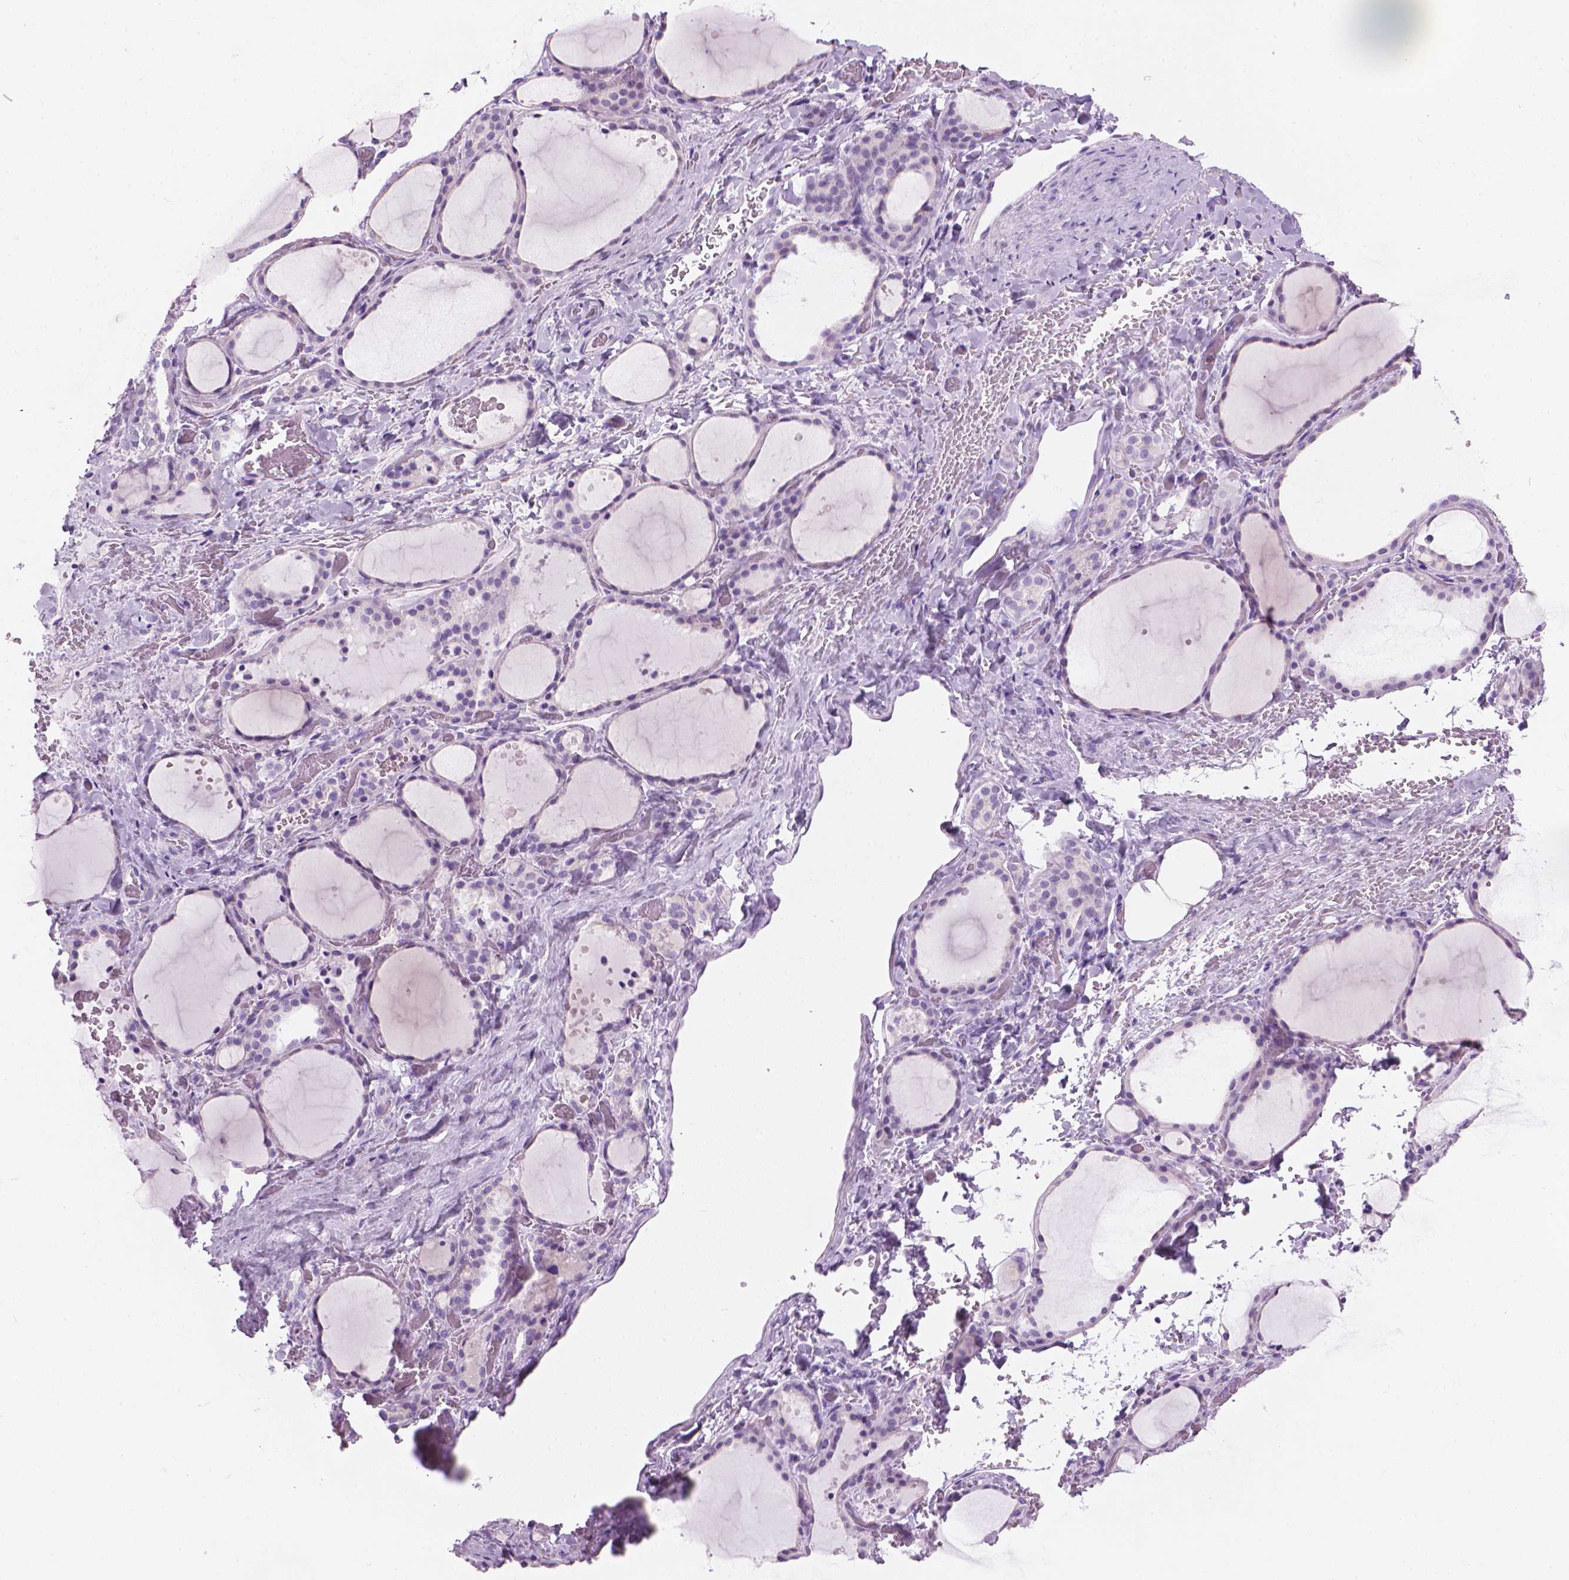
{"staining": {"intensity": "negative", "quantity": "none", "location": "none"}, "tissue": "thyroid gland", "cell_type": "Glandular cells", "image_type": "normal", "snomed": [{"axis": "morphology", "description": "Normal tissue, NOS"}, {"axis": "topography", "description": "Thyroid gland"}], "caption": "A micrograph of thyroid gland stained for a protein exhibits no brown staining in glandular cells.", "gene": "TTC29", "patient": {"sex": "female", "age": 36}}